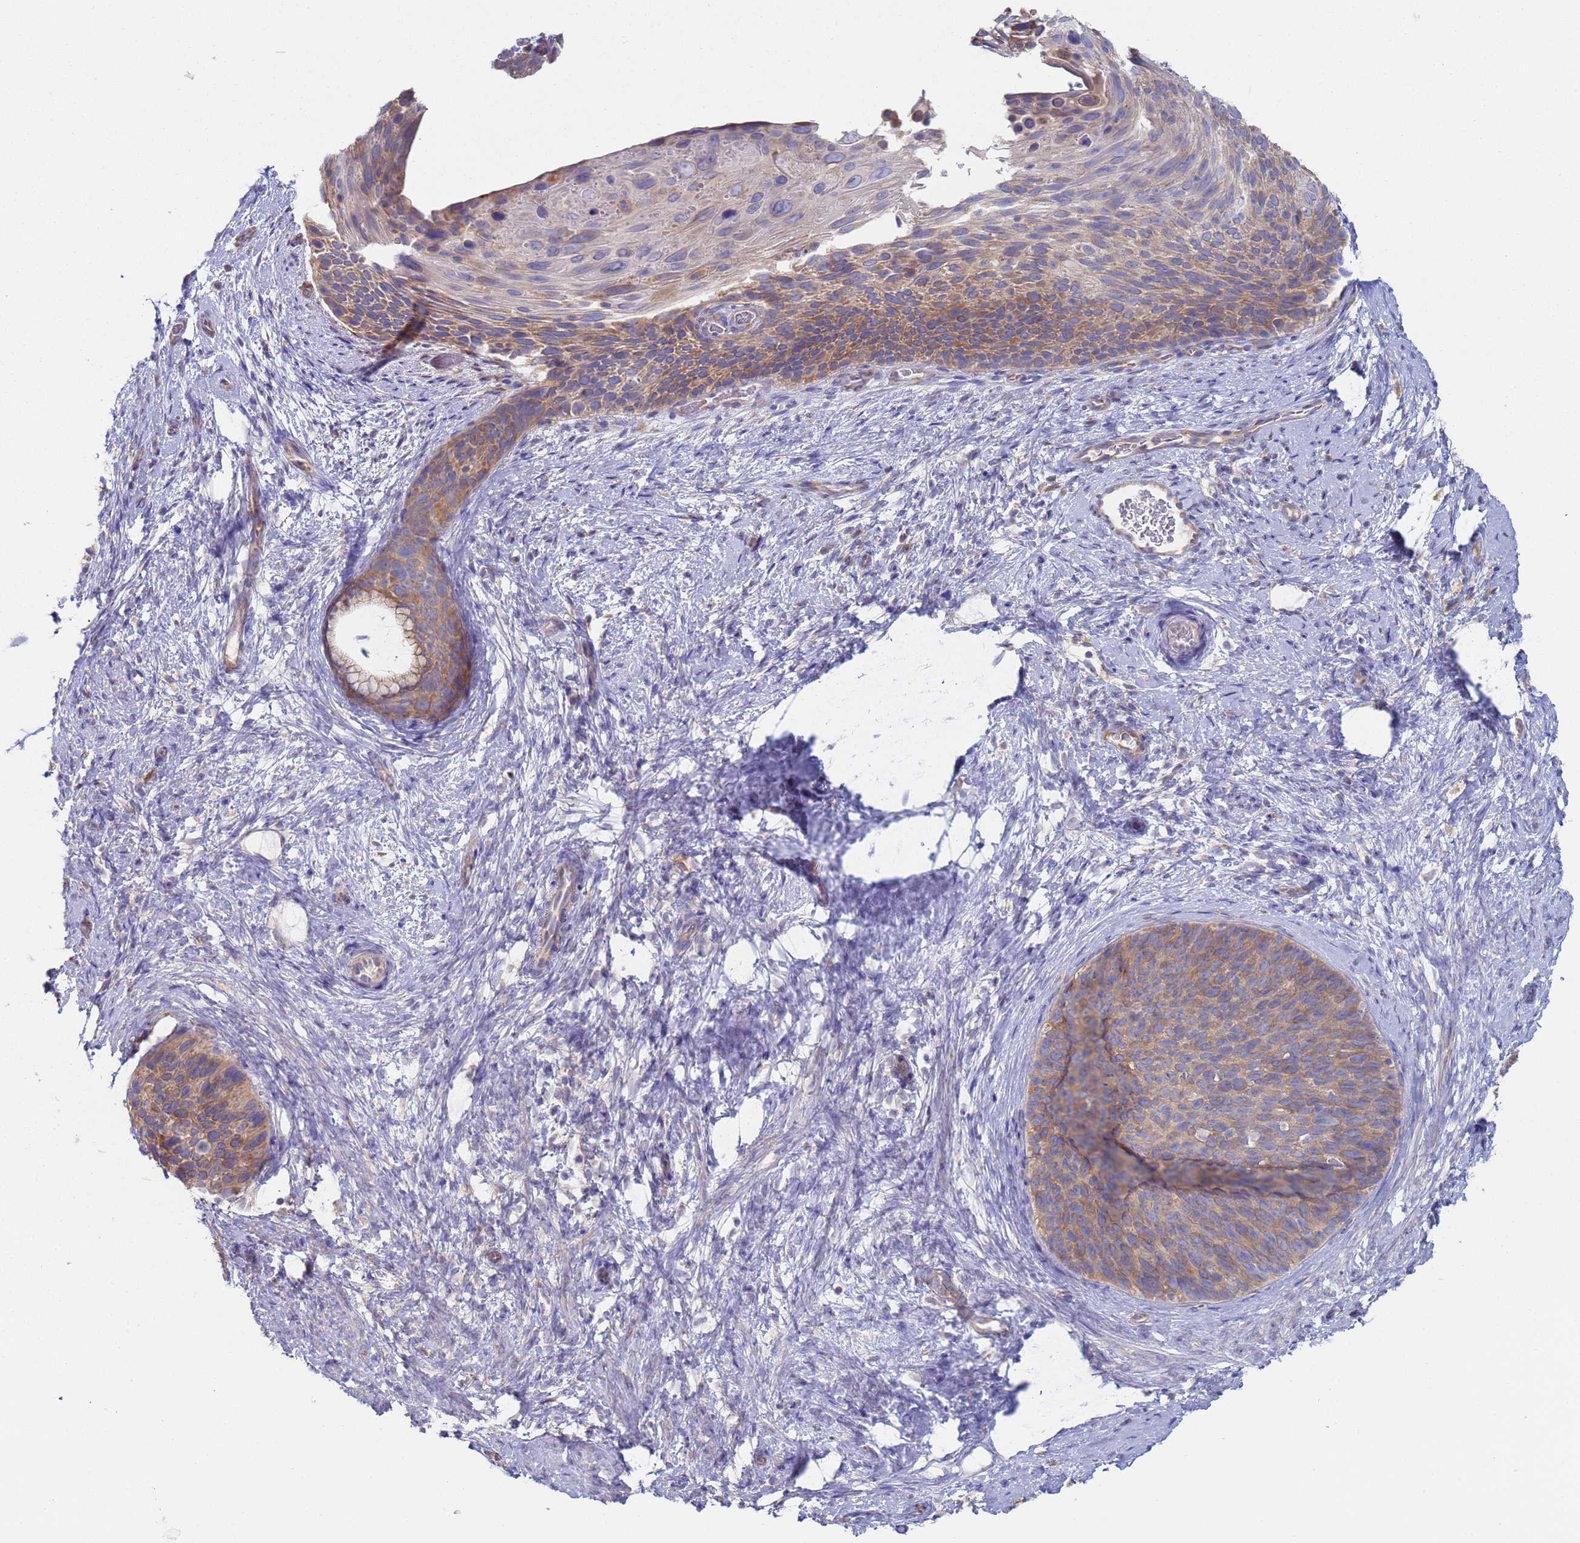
{"staining": {"intensity": "moderate", "quantity": "25%-75%", "location": "cytoplasmic/membranous"}, "tissue": "cervical cancer", "cell_type": "Tumor cells", "image_type": "cancer", "snomed": [{"axis": "morphology", "description": "Squamous cell carcinoma, NOS"}, {"axis": "topography", "description": "Cervix"}], "caption": "Protein expression by IHC shows moderate cytoplasmic/membranous positivity in approximately 25%-75% of tumor cells in squamous cell carcinoma (cervical).", "gene": "ZNF844", "patient": {"sex": "female", "age": 80}}